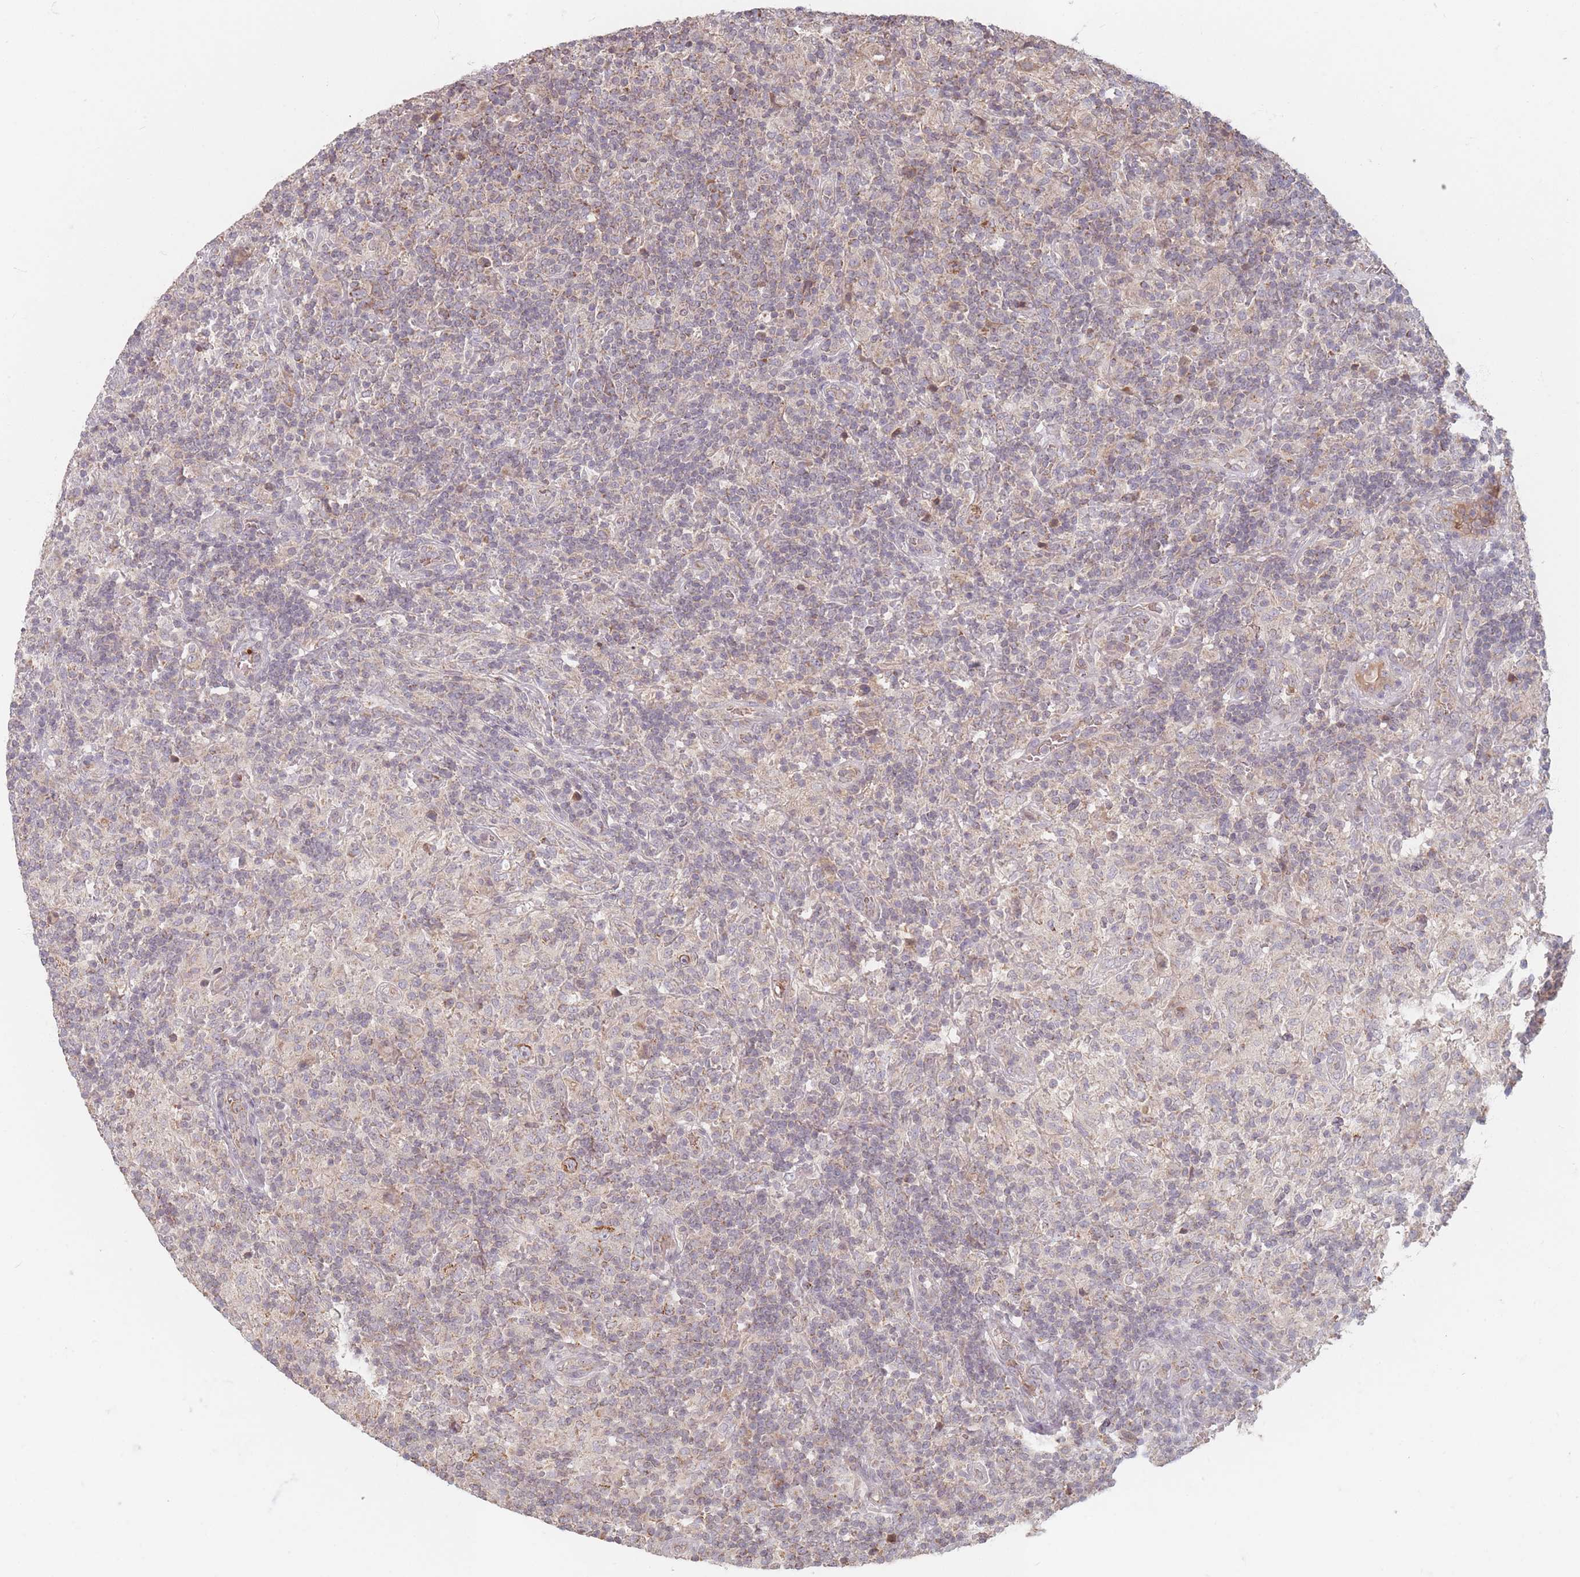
{"staining": {"intensity": "moderate", "quantity": "25%-75%", "location": "cytoplasmic/membranous"}, "tissue": "lymphoma", "cell_type": "Tumor cells", "image_type": "cancer", "snomed": [{"axis": "morphology", "description": "Hodgkin's disease, NOS"}, {"axis": "topography", "description": "Lymph node"}], "caption": "Tumor cells display moderate cytoplasmic/membranous staining in about 25%-75% of cells in lymphoma.", "gene": "OR2M4", "patient": {"sex": "male", "age": 70}}